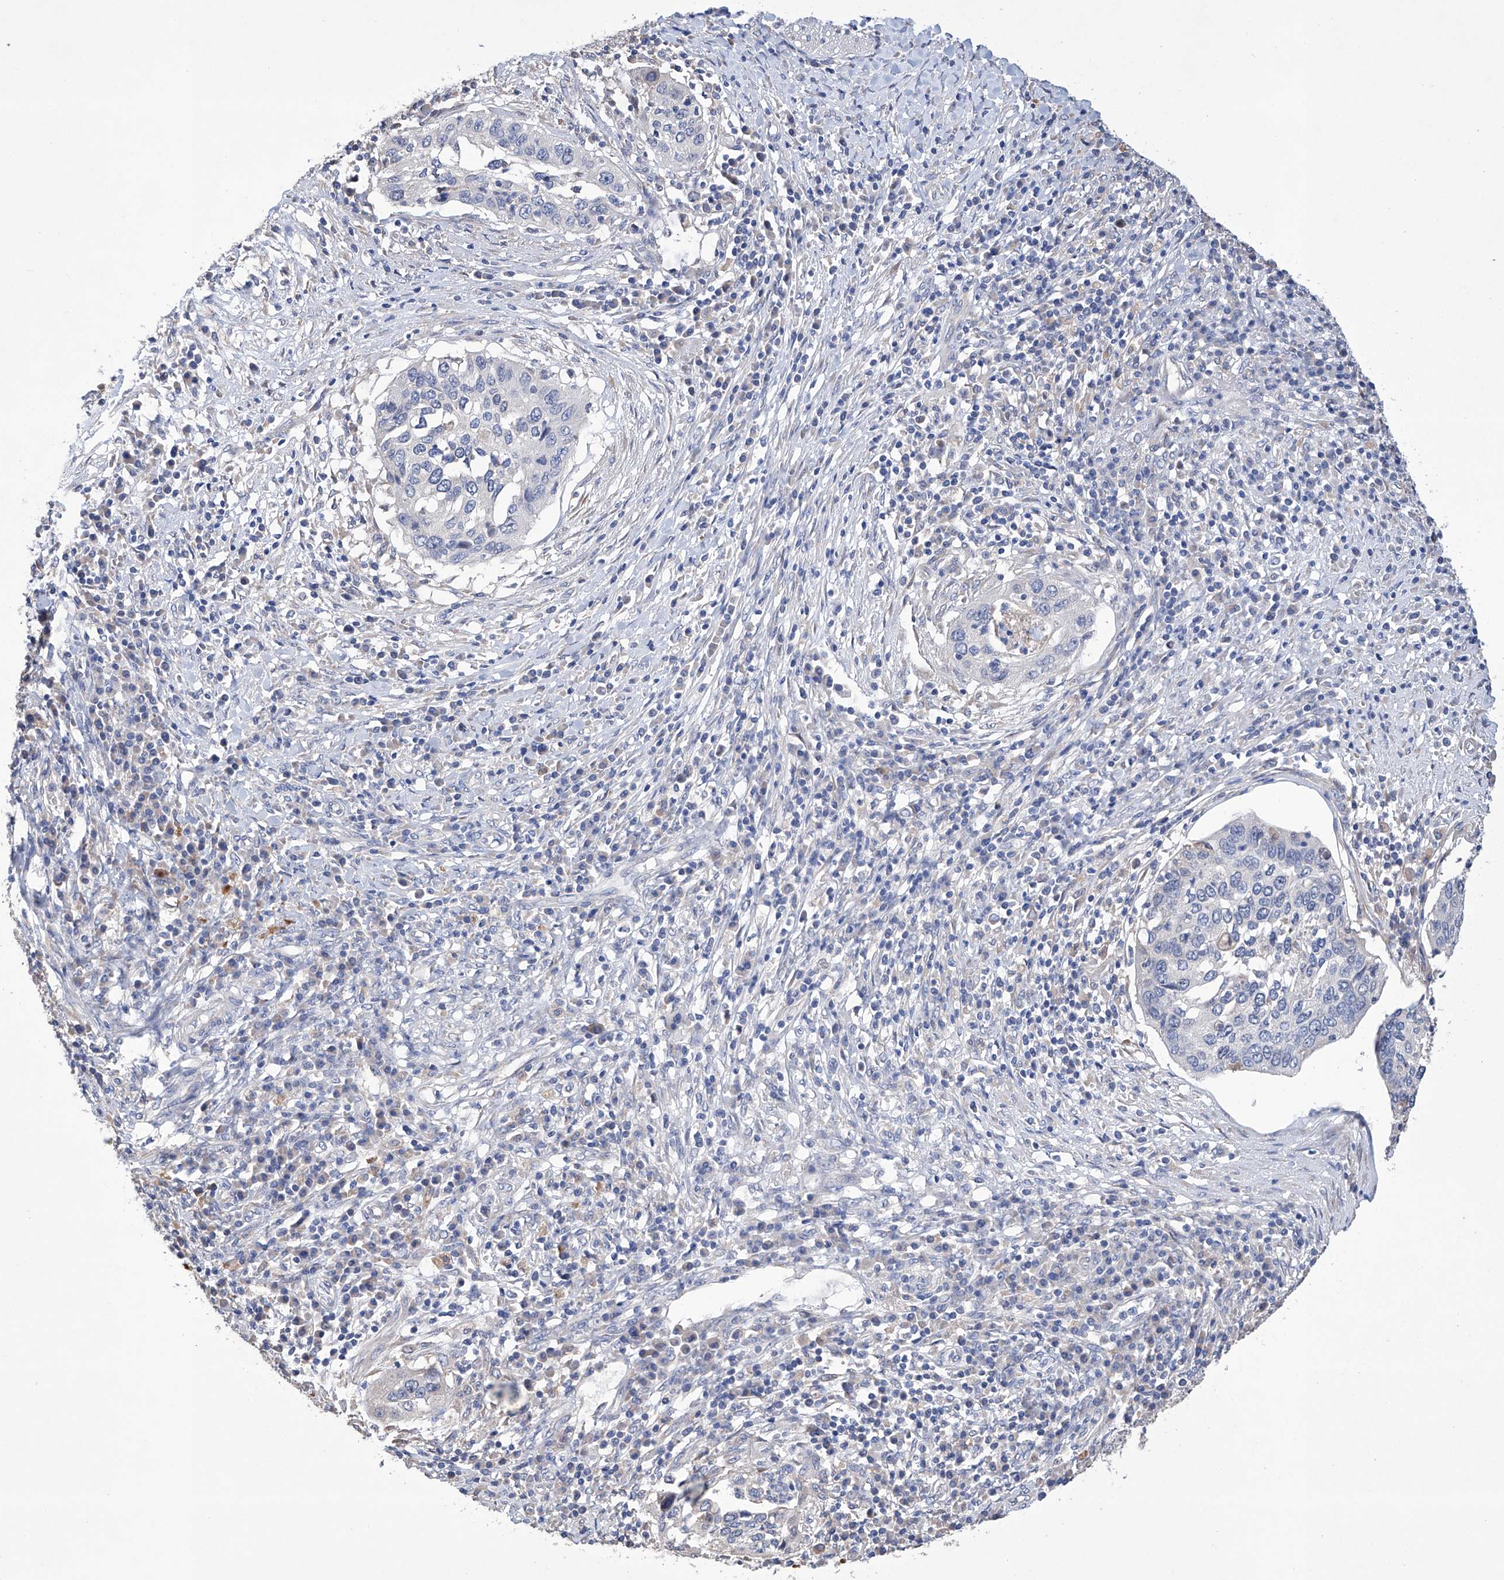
{"staining": {"intensity": "negative", "quantity": "none", "location": "none"}, "tissue": "cervical cancer", "cell_type": "Tumor cells", "image_type": "cancer", "snomed": [{"axis": "morphology", "description": "Squamous cell carcinoma, NOS"}, {"axis": "topography", "description": "Cervix"}], "caption": "Cervical cancer stained for a protein using immunohistochemistry shows no expression tumor cells.", "gene": "AFG1L", "patient": {"sex": "female", "age": 38}}